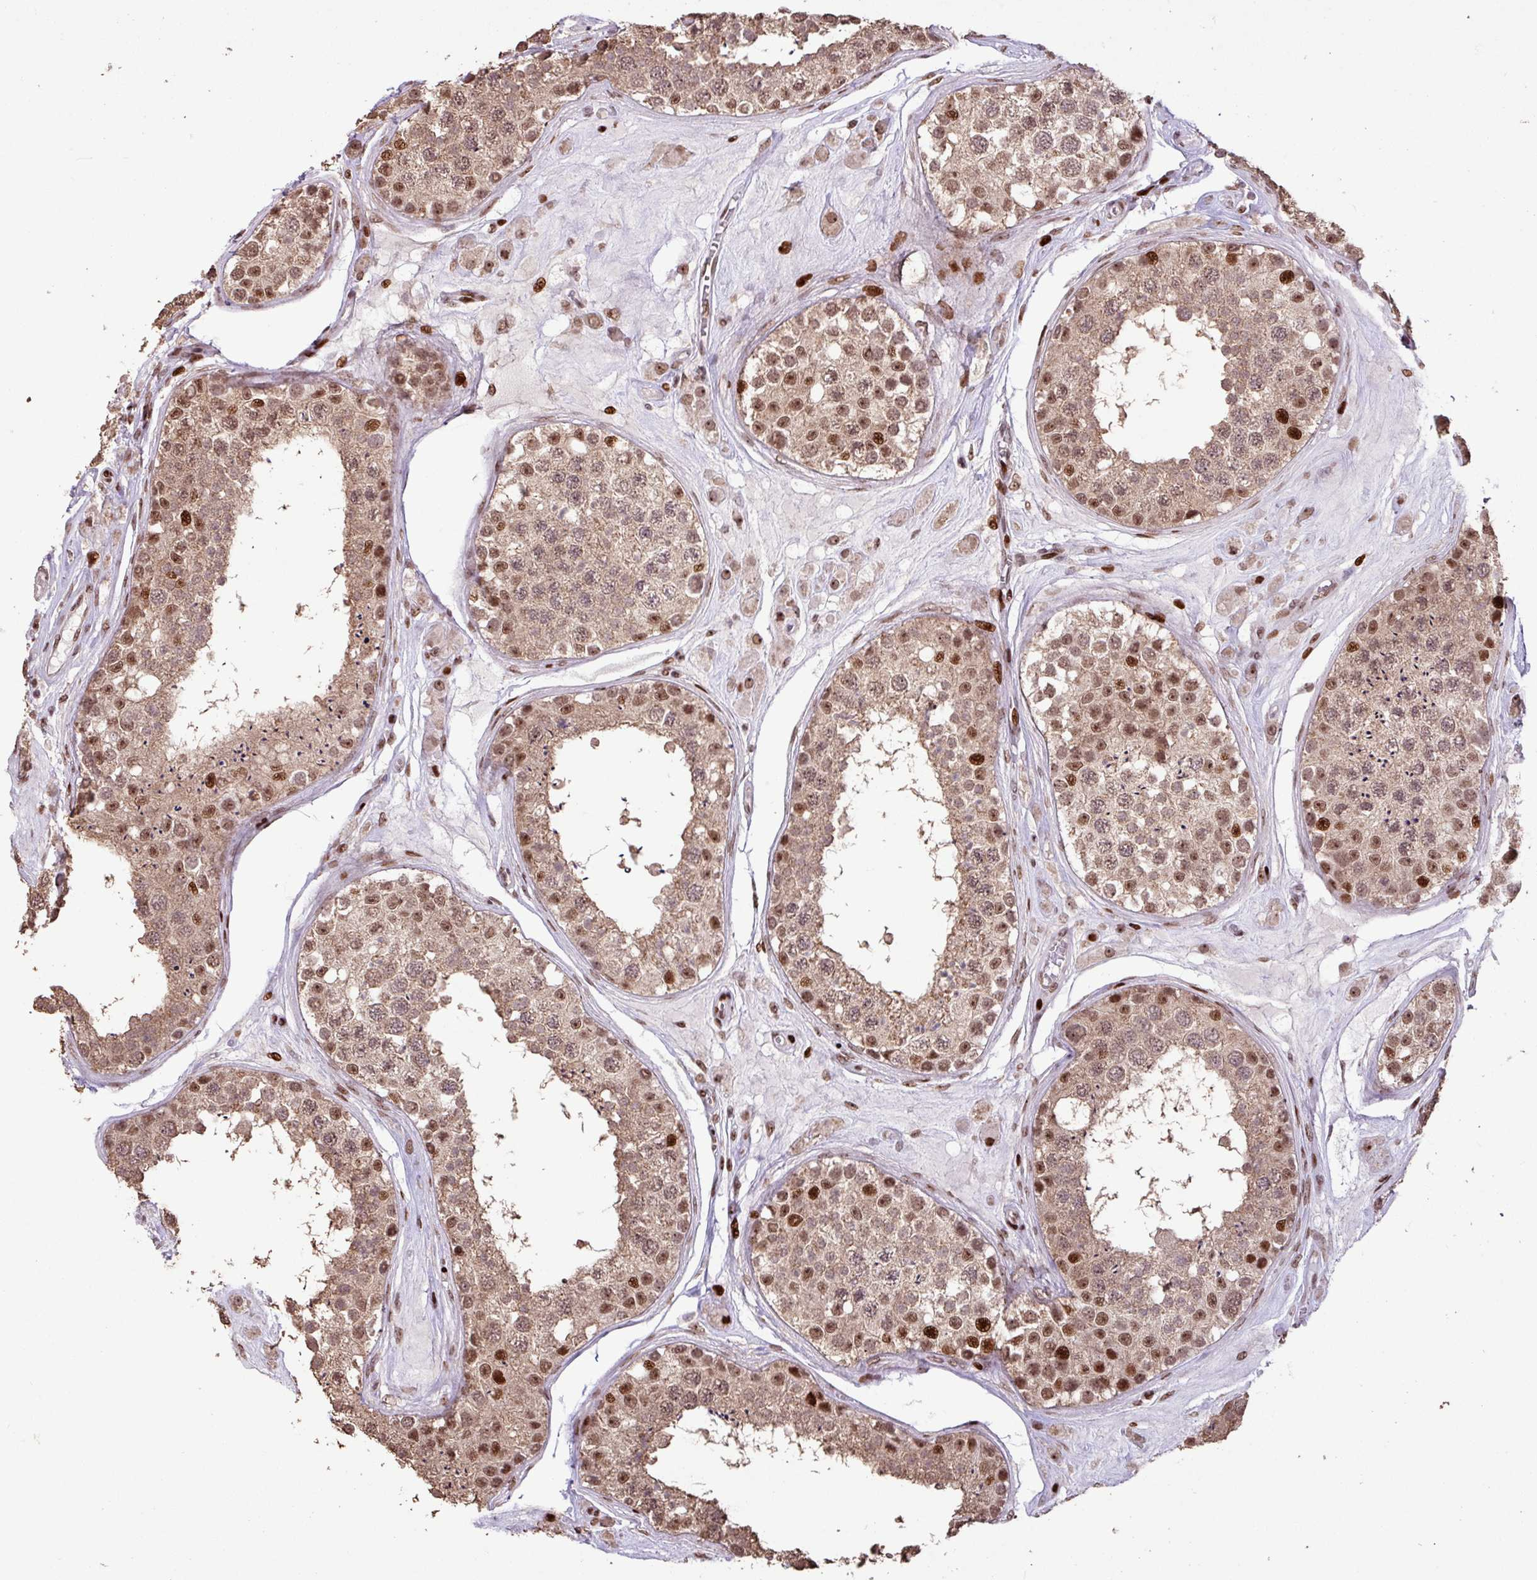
{"staining": {"intensity": "moderate", "quantity": ">75%", "location": "cytoplasmic/membranous,nuclear"}, "tissue": "testis", "cell_type": "Cells in seminiferous ducts", "image_type": "normal", "snomed": [{"axis": "morphology", "description": "Normal tissue, NOS"}, {"axis": "topography", "description": "Testis"}], "caption": "Testis stained for a protein (brown) demonstrates moderate cytoplasmic/membranous,nuclear positive positivity in approximately >75% of cells in seminiferous ducts.", "gene": "ZNF709", "patient": {"sex": "male", "age": 25}}